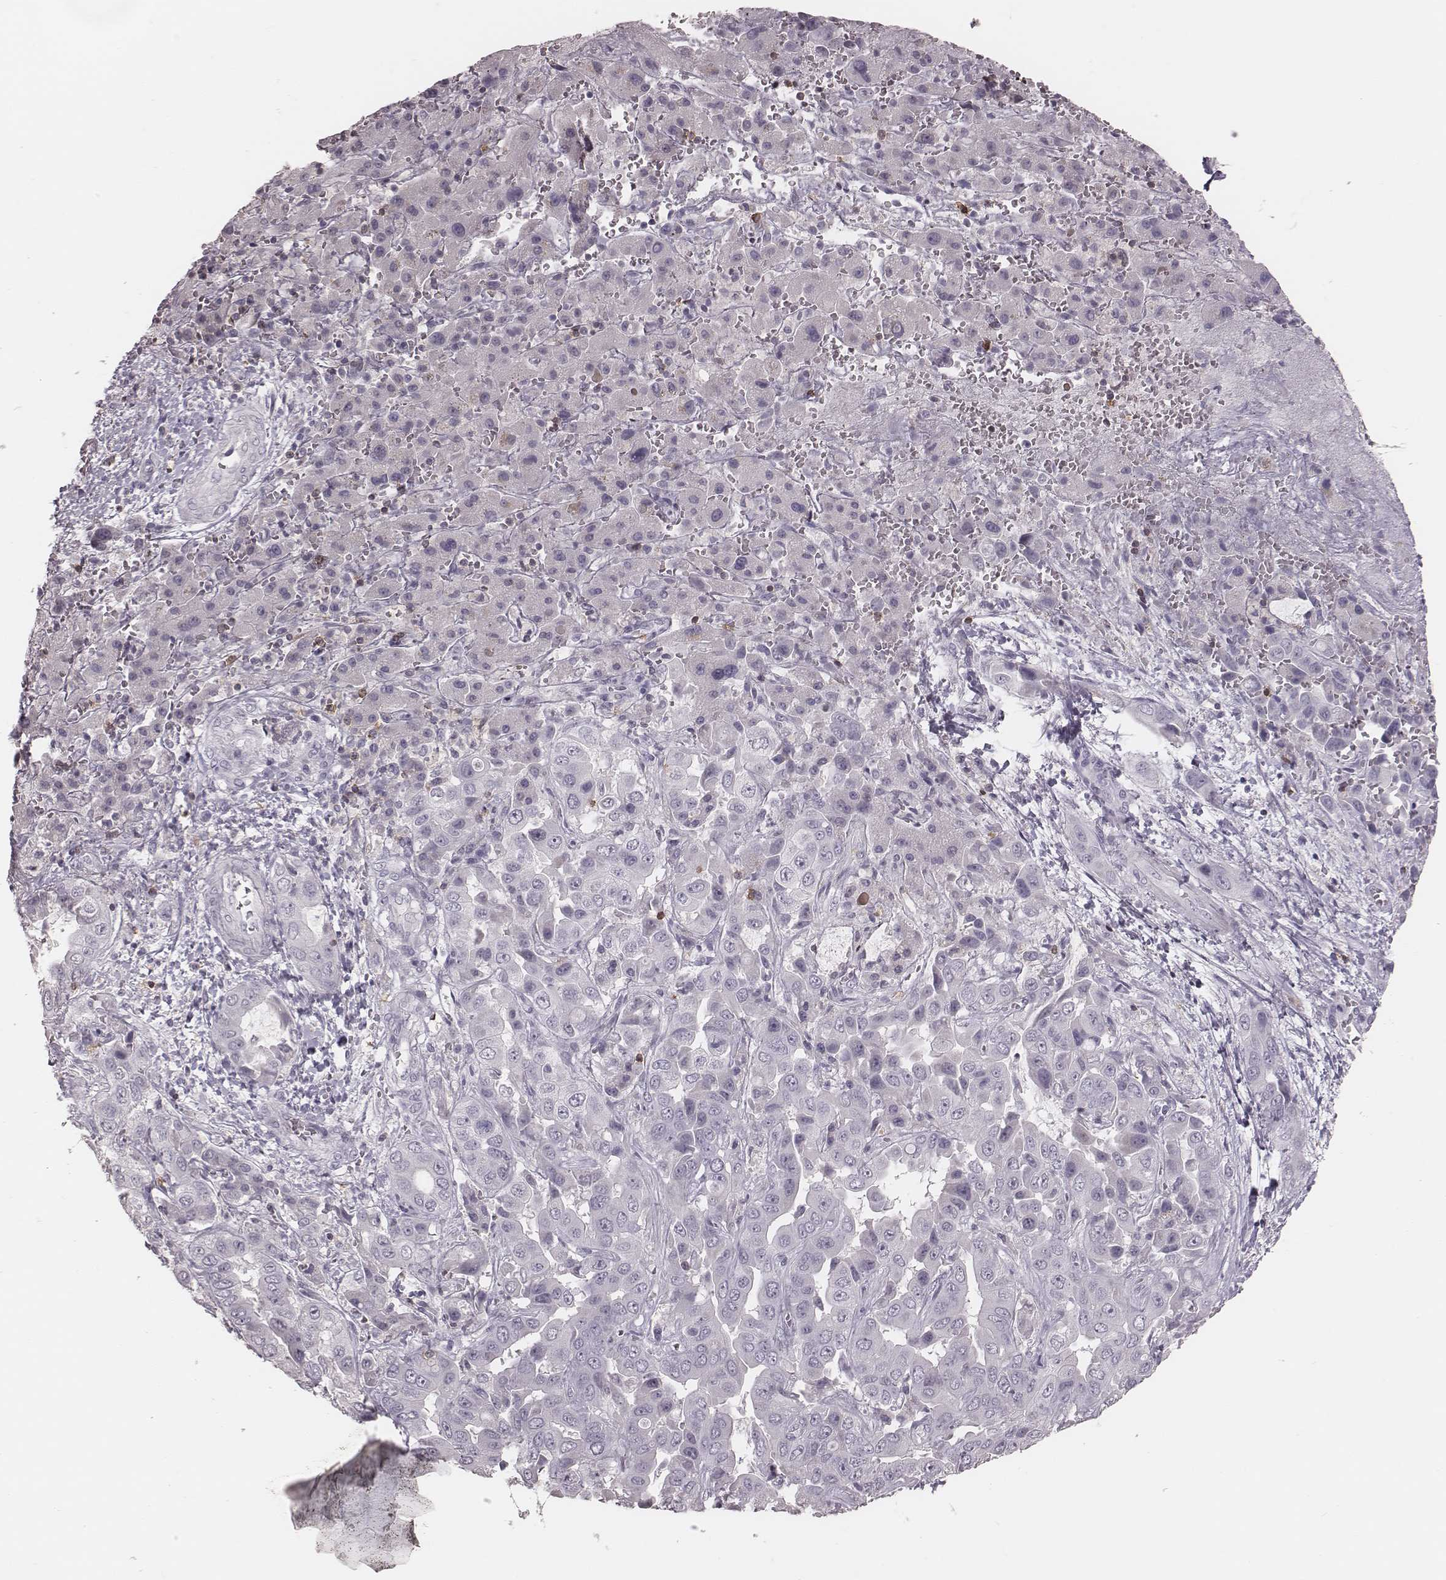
{"staining": {"intensity": "negative", "quantity": "none", "location": "none"}, "tissue": "liver cancer", "cell_type": "Tumor cells", "image_type": "cancer", "snomed": [{"axis": "morphology", "description": "Cholangiocarcinoma"}, {"axis": "topography", "description": "Liver"}], "caption": "Immunohistochemical staining of cholangiocarcinoma (liver) exhibits no significant staining in tumor cells. (DAB immunohistochemistry, high magnification).", "gene": "PDCD1", "patient": {"sex": "female", "age": 52}}